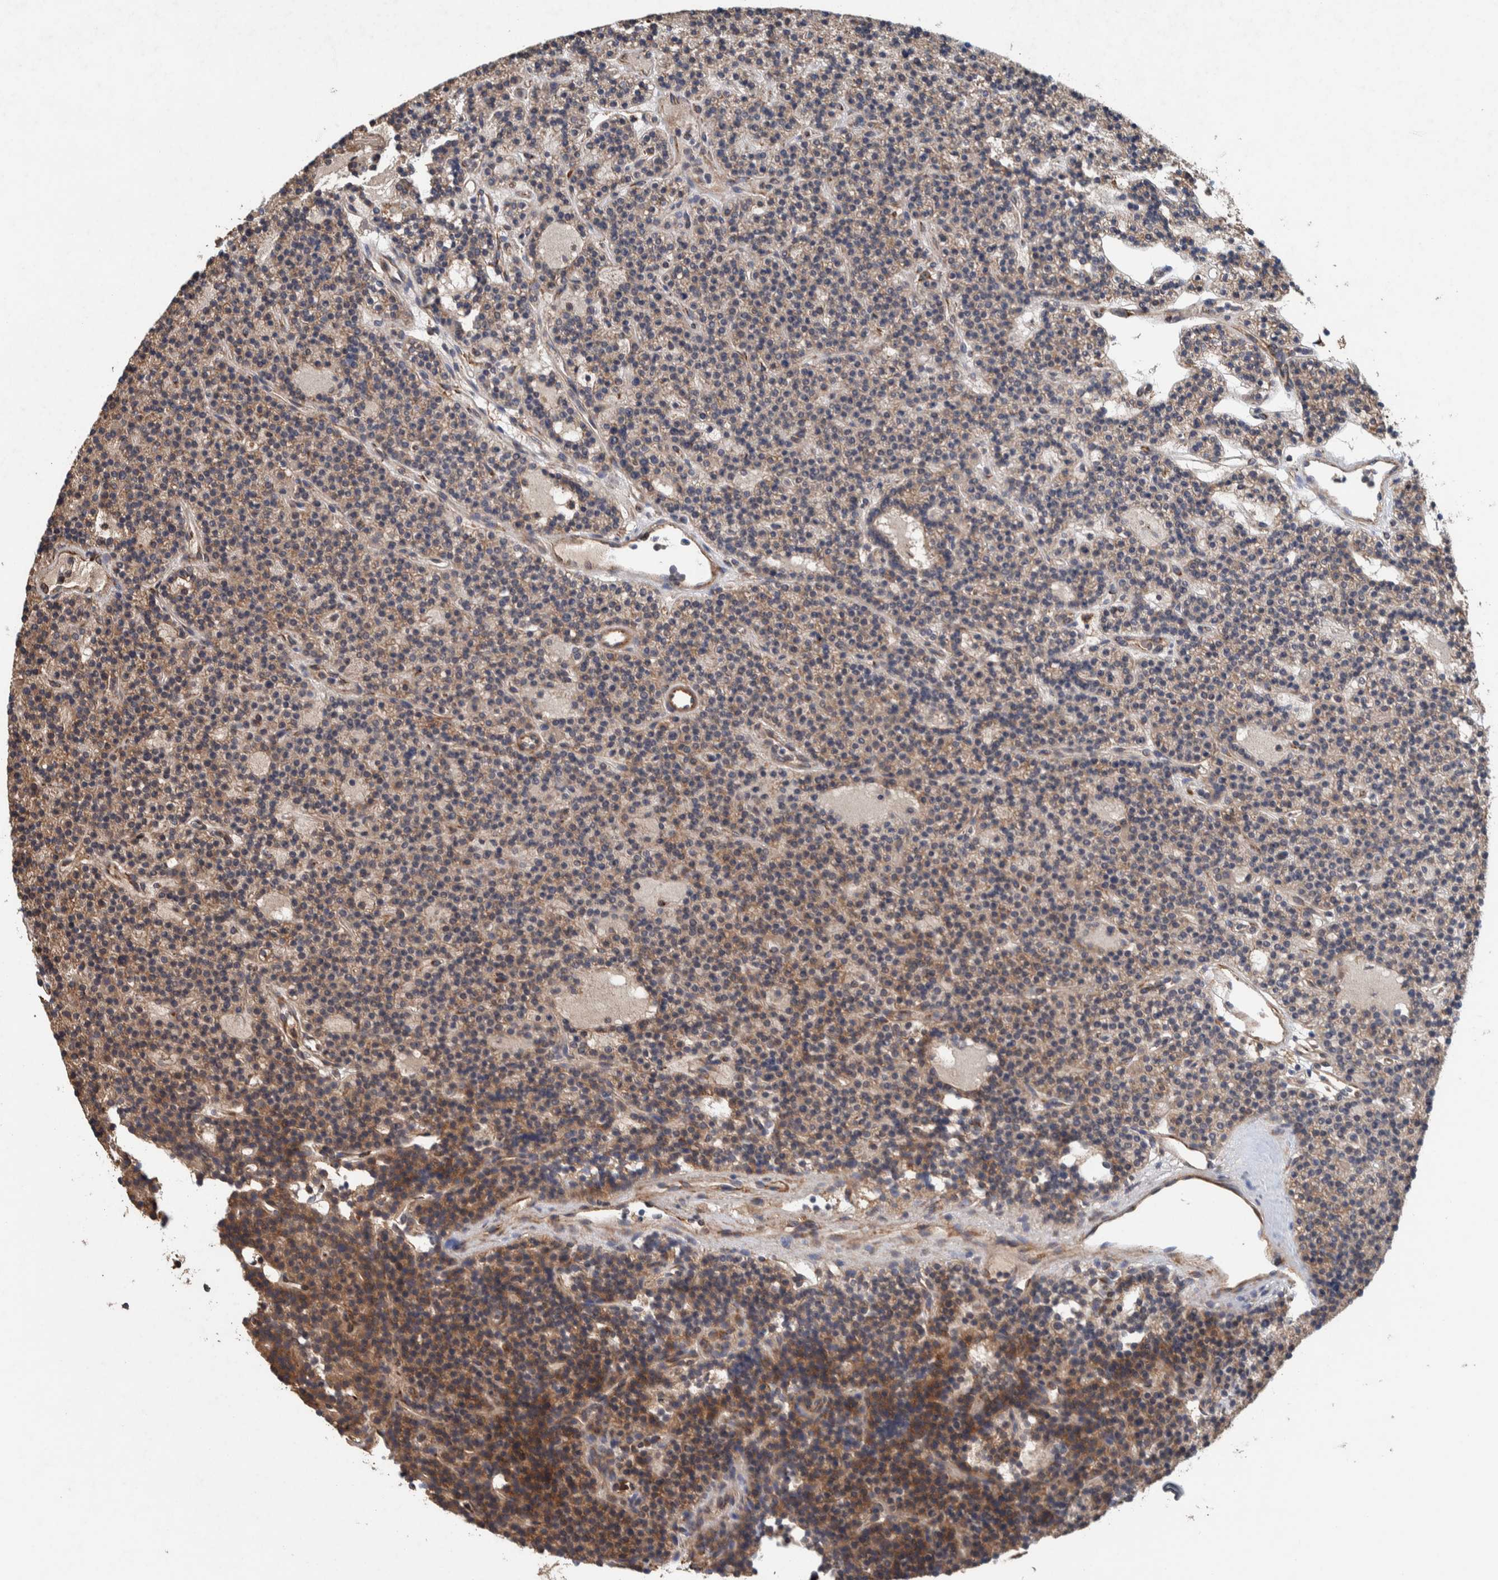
{"staining": {"intensity": "weak", "quantity": "25%-75%", "location": "cytoplasmic/membranous"}, "tissue": "parathyroid gland", "cell_type": "Glandular cells", "image_type": "normal", "snomed": [{"axis": "morphology", "description": "Normal tissue, NOS"}, {"axis": "topography", "description": "Parathyroid gland"}], "caption": "Benign parathyroid gland shows weak cytoplasmic/membranous positivity in about 25%-75% of glandular cells, visualized by immunohistochemistry.", "gene": "PLA2G3", "patient": {"sex": "male", "age": 75}}